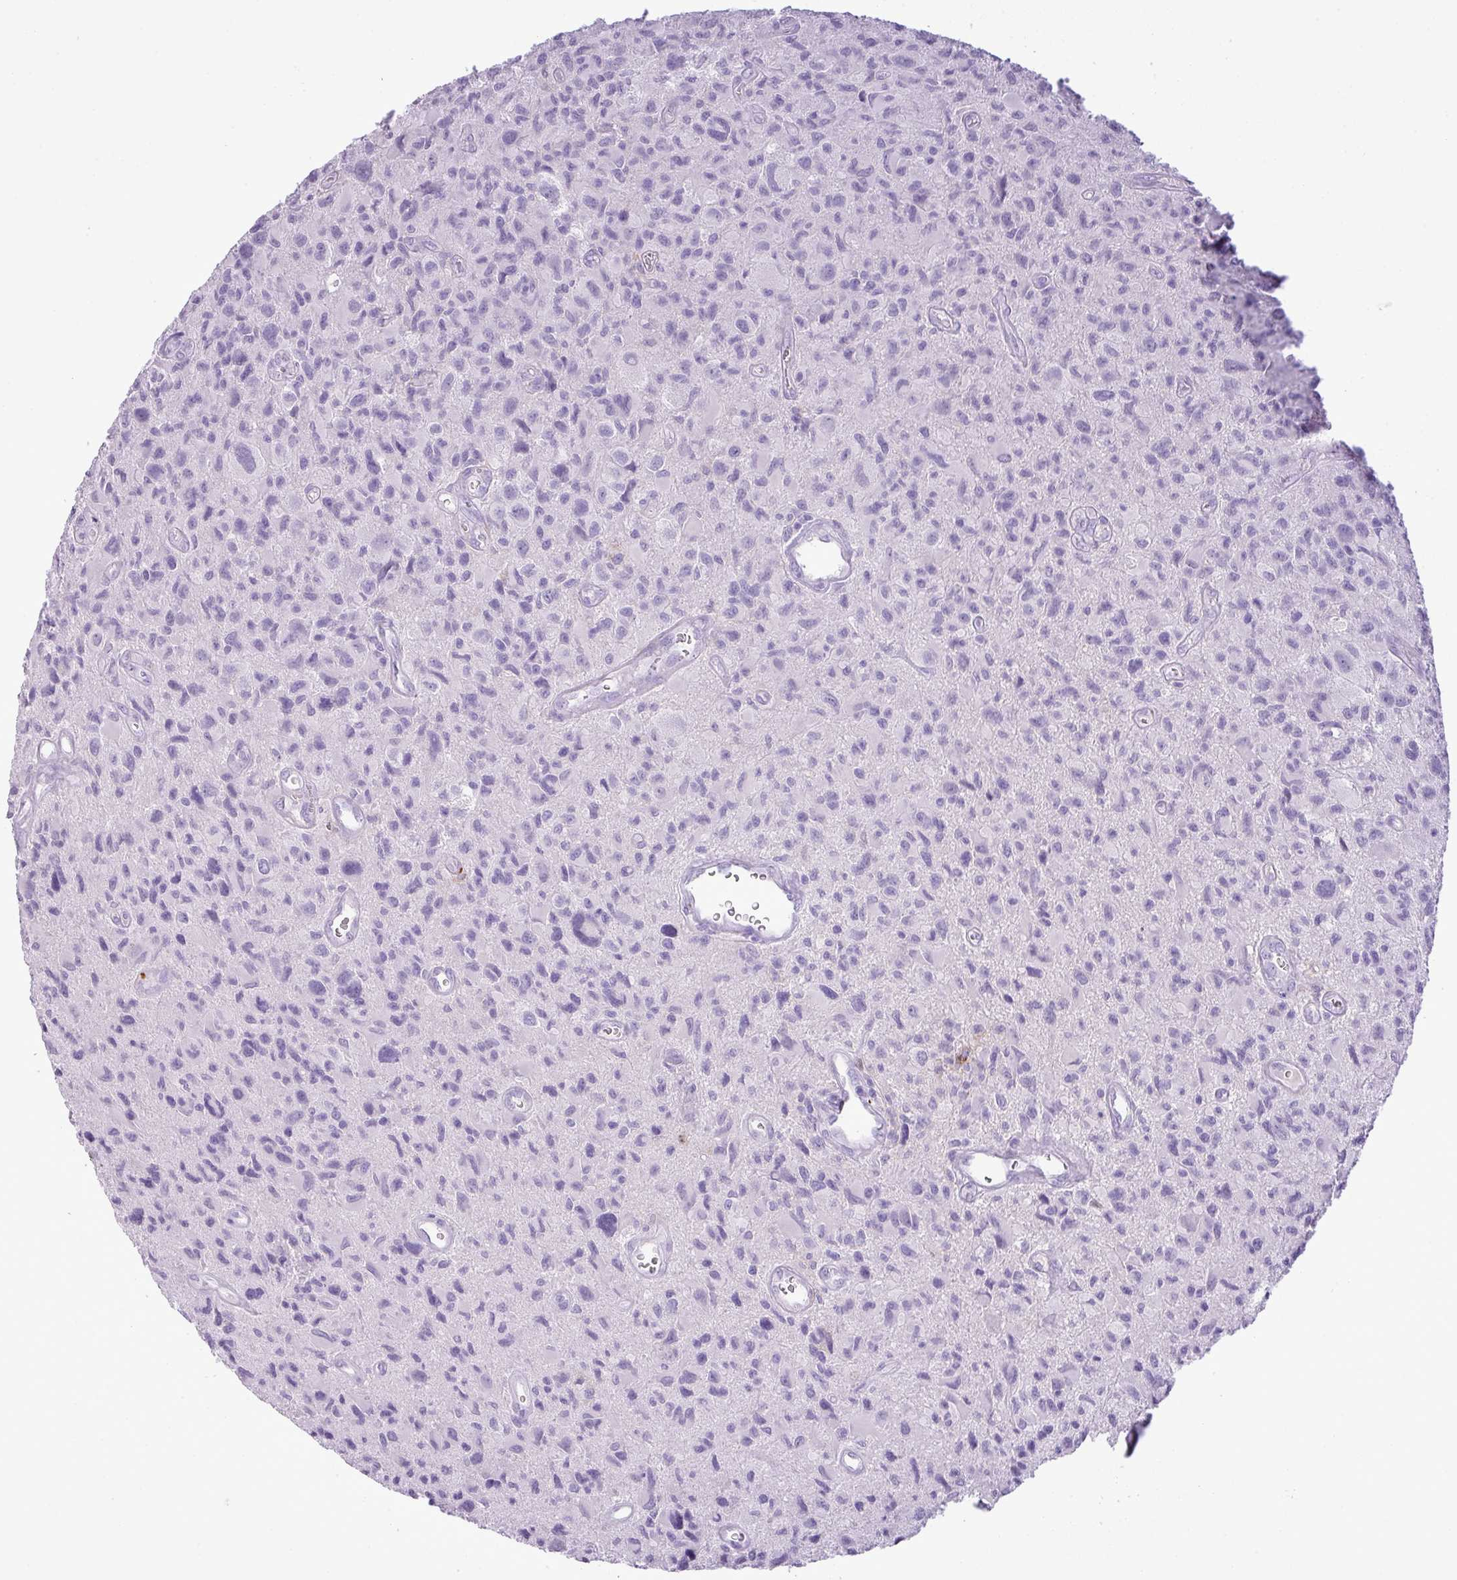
{"staining": {"intensity": "negative", "quantity": "none", "location": "none"}, "tissue": "glioma", "cell_type": "Tumor cells", "image_type": "cancer", "snomed": [{"axis": "morphology", "description": "Glioma, malignant, High grade"}, {"axis": "topography", "description": "Brain"}], "caption": "IHC micrograph of neoplastic tissue: human malignant glioma (high-grade) stained with DAB (3,3'-diaminobenzidine) reveals no significant protein expression in tumor cells. (Brightfield microscopy of DAB (3,3'-diaminobenzidine) IHC at high magnification).", "gene": "RBMXL2", "patient": {"sex": "male", "age": 76}}